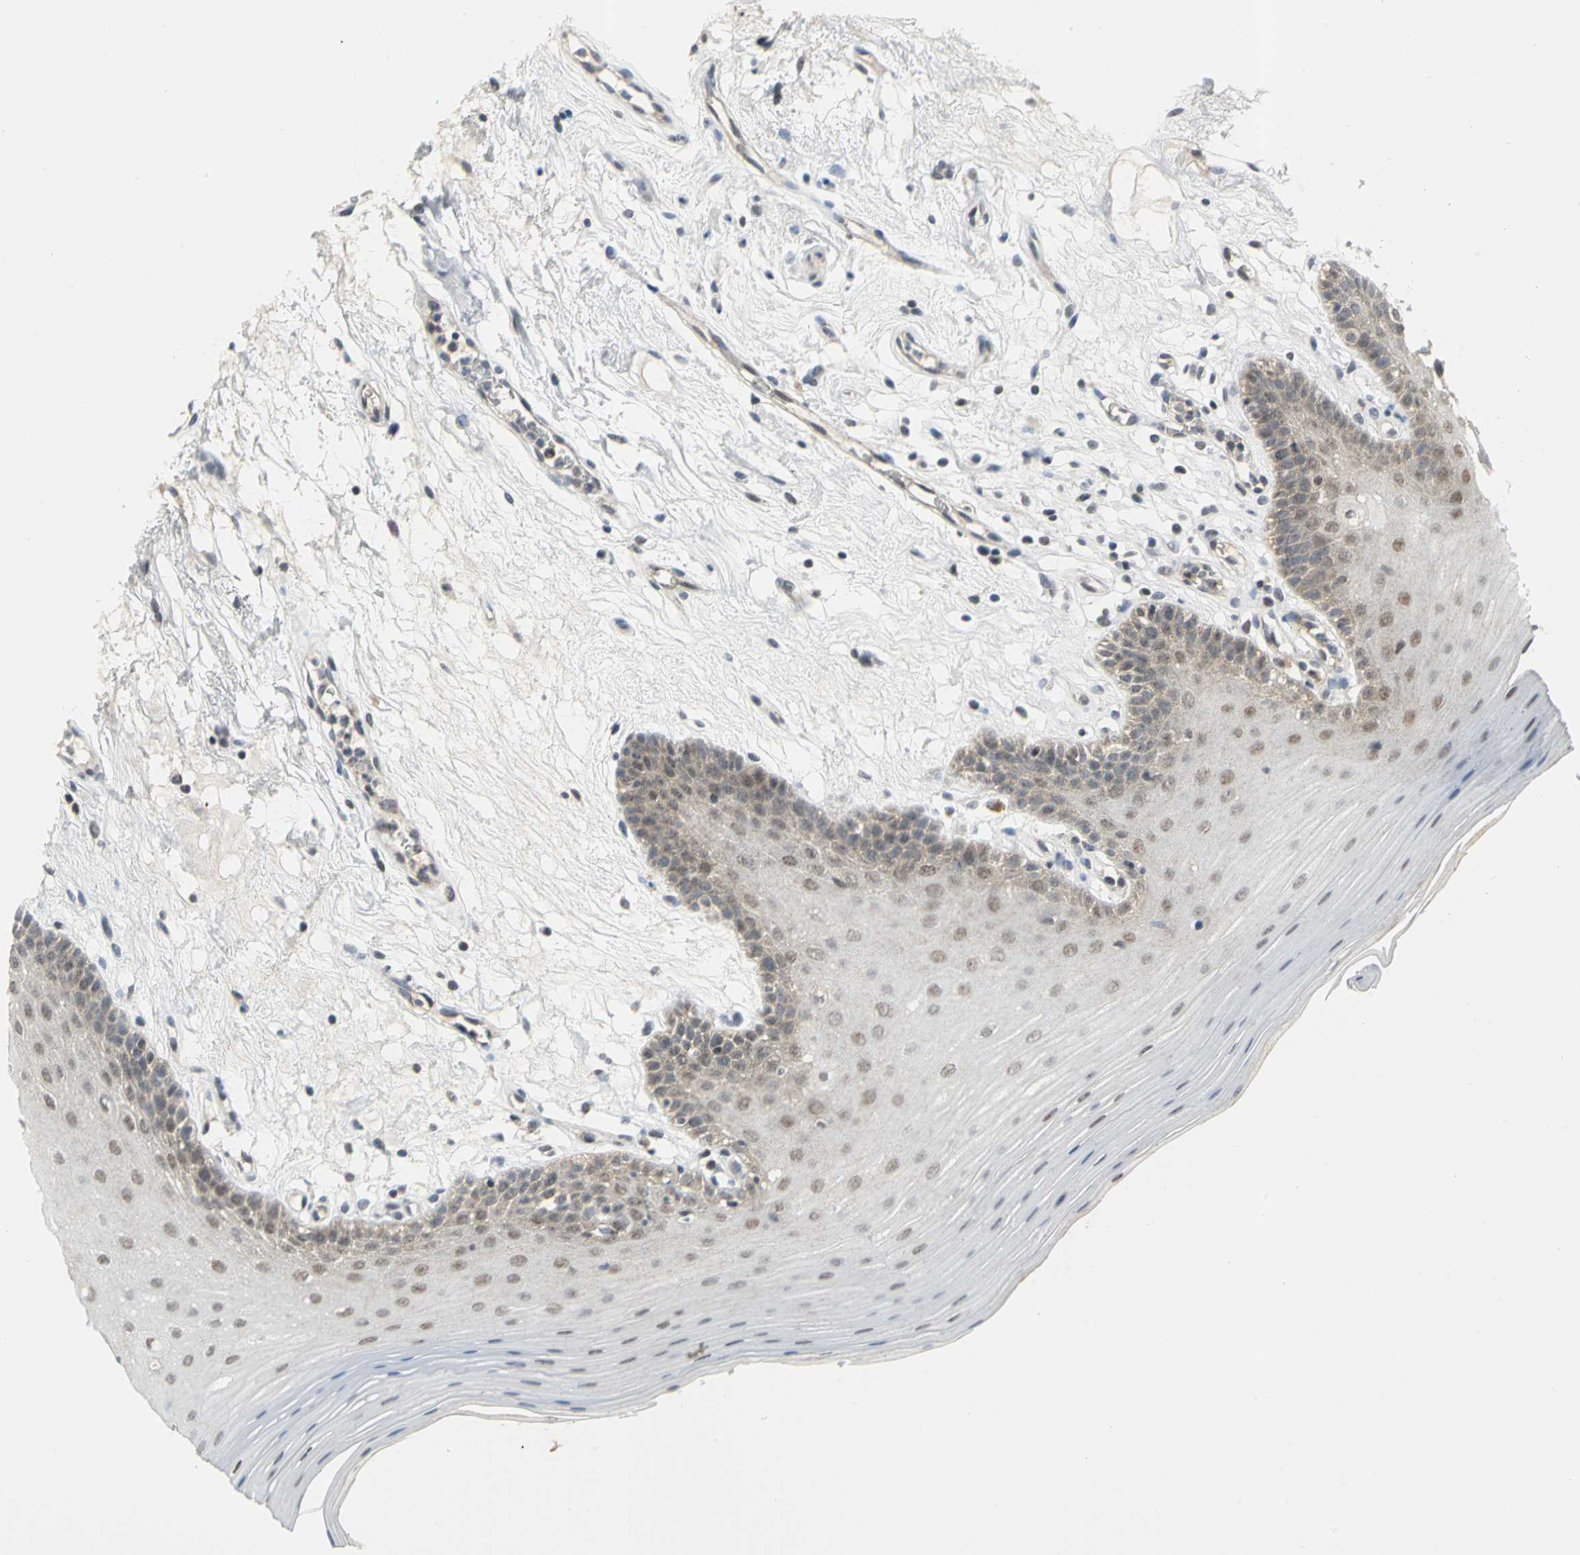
{"staining": {"intensity": "weak", "quantity": "25%-75%", "location": "nuclear"}, "tissue": "oral mucosa", "cell_type": "Squamous epithelial cells", "image_type": "normal", "snomed": [{"axis": "morphology", "description": "Normal tissue, NOS"}, {"axis": "morphology", "description": "Squamous cell carcinoma, NOS"}, {"axis": "topography", "description": "Skeletal muscle"}, {"axis": "topography", "description": "Oral tissue"}, {"axis": "topography", "description": "Head-Neck"}], "caption": "Immunohistochemical staining of normal human oral mucosa exhibits 25%-75% levels of weak nuclear protein expression in about 25%-75% of squamous epithelial cells. The staining was performed using DAB (3,3'-diaminobenzidine) to visualize the protein expression in brown, while the nuclei were stained in blue with hematoxylin (Magnification: 20x).", "gene": "PSMA4", "patient": {"sex": "male", "age": 71}}